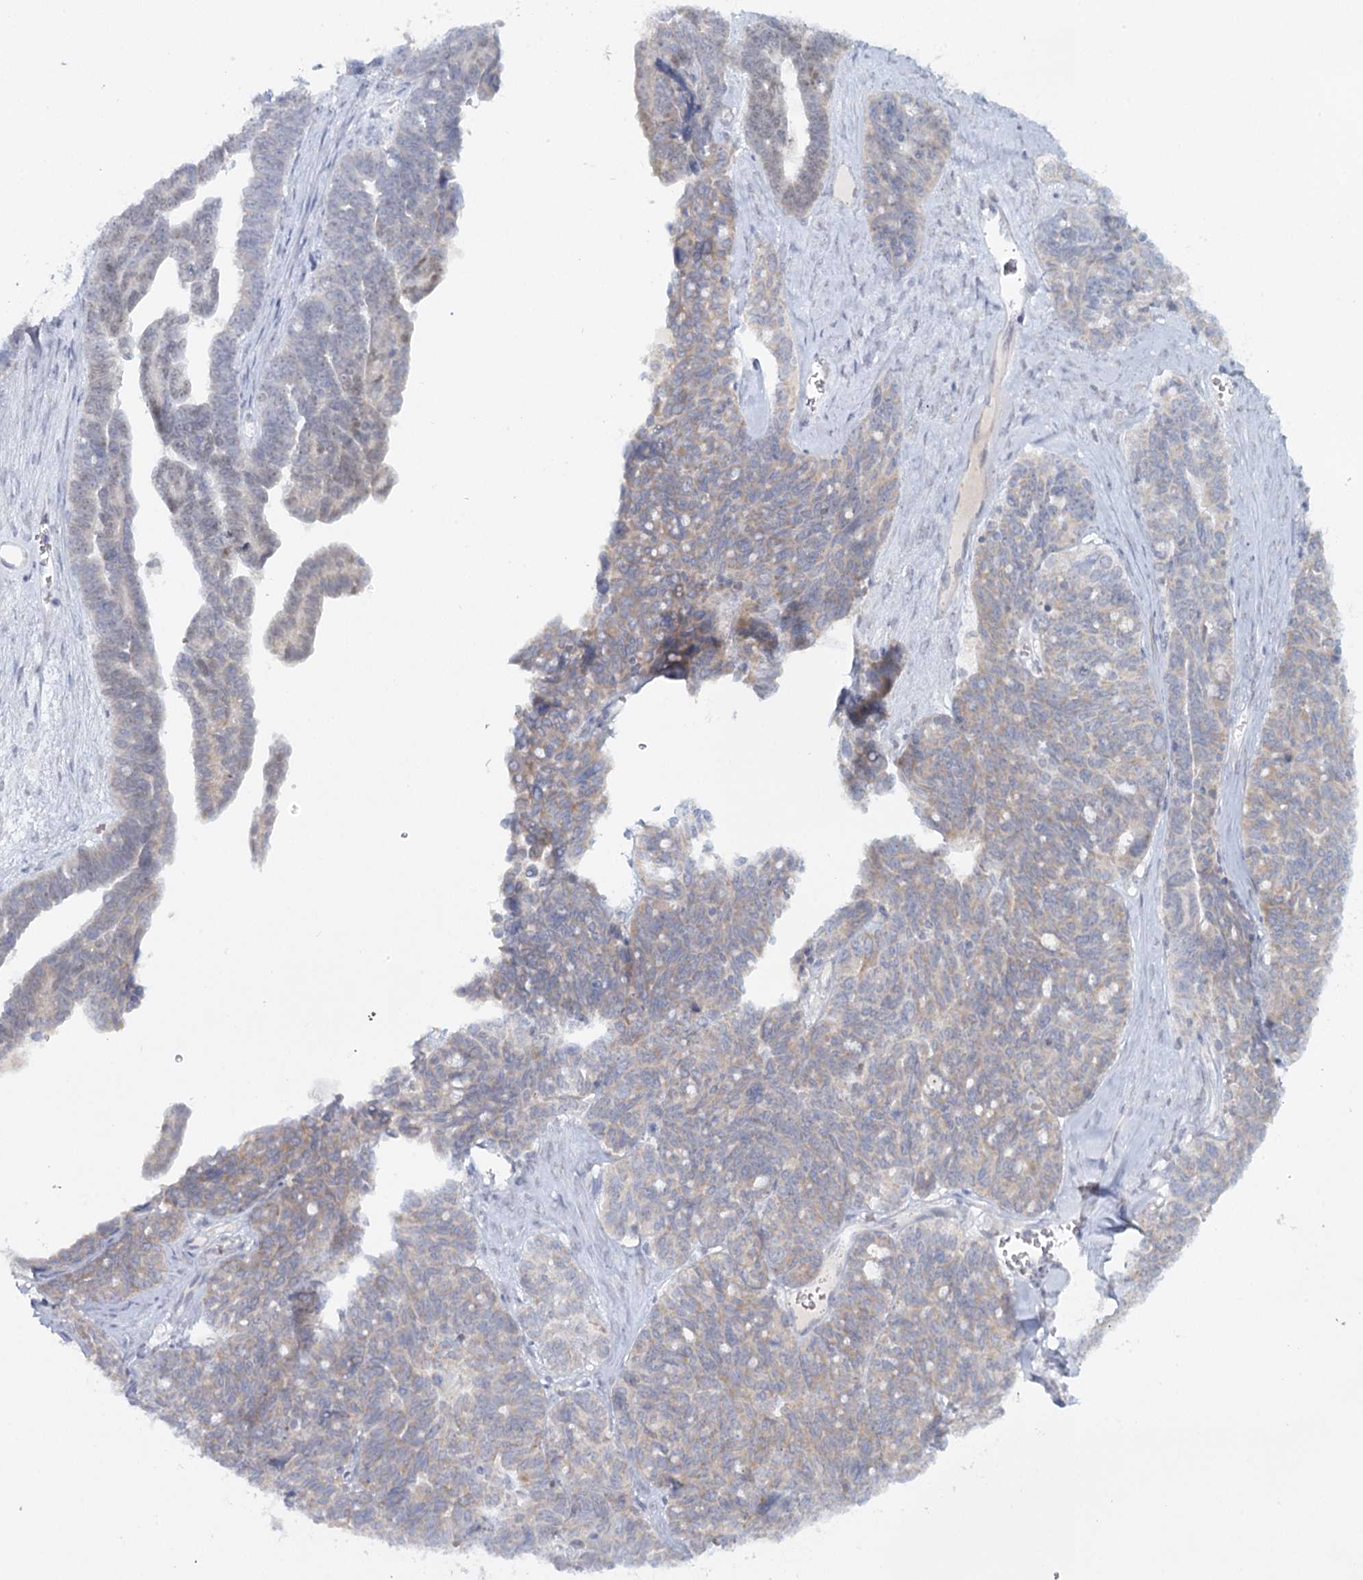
{"staining": {"intensity": "weak", "quantity": "25%-75%", "location": "cytoplasmic/membranous,nuclear"}, "tissue": "ovarian cancer", "cell_type": "Tumor cells", "image_type": "cancer", "snomed": [{"axis": "morphology", "description": "Cystadenocarcinoma, serous, NOS"}, {"axis": "topography", "description": "Ovary"}], "caption": "Human ovarian cancer (serous cystadenocarcinoma) stained with a protein marker shows weak staining in tumor cells.", "gene": "PSAPL1", "patient": {"sex": "female", "age": 79}}